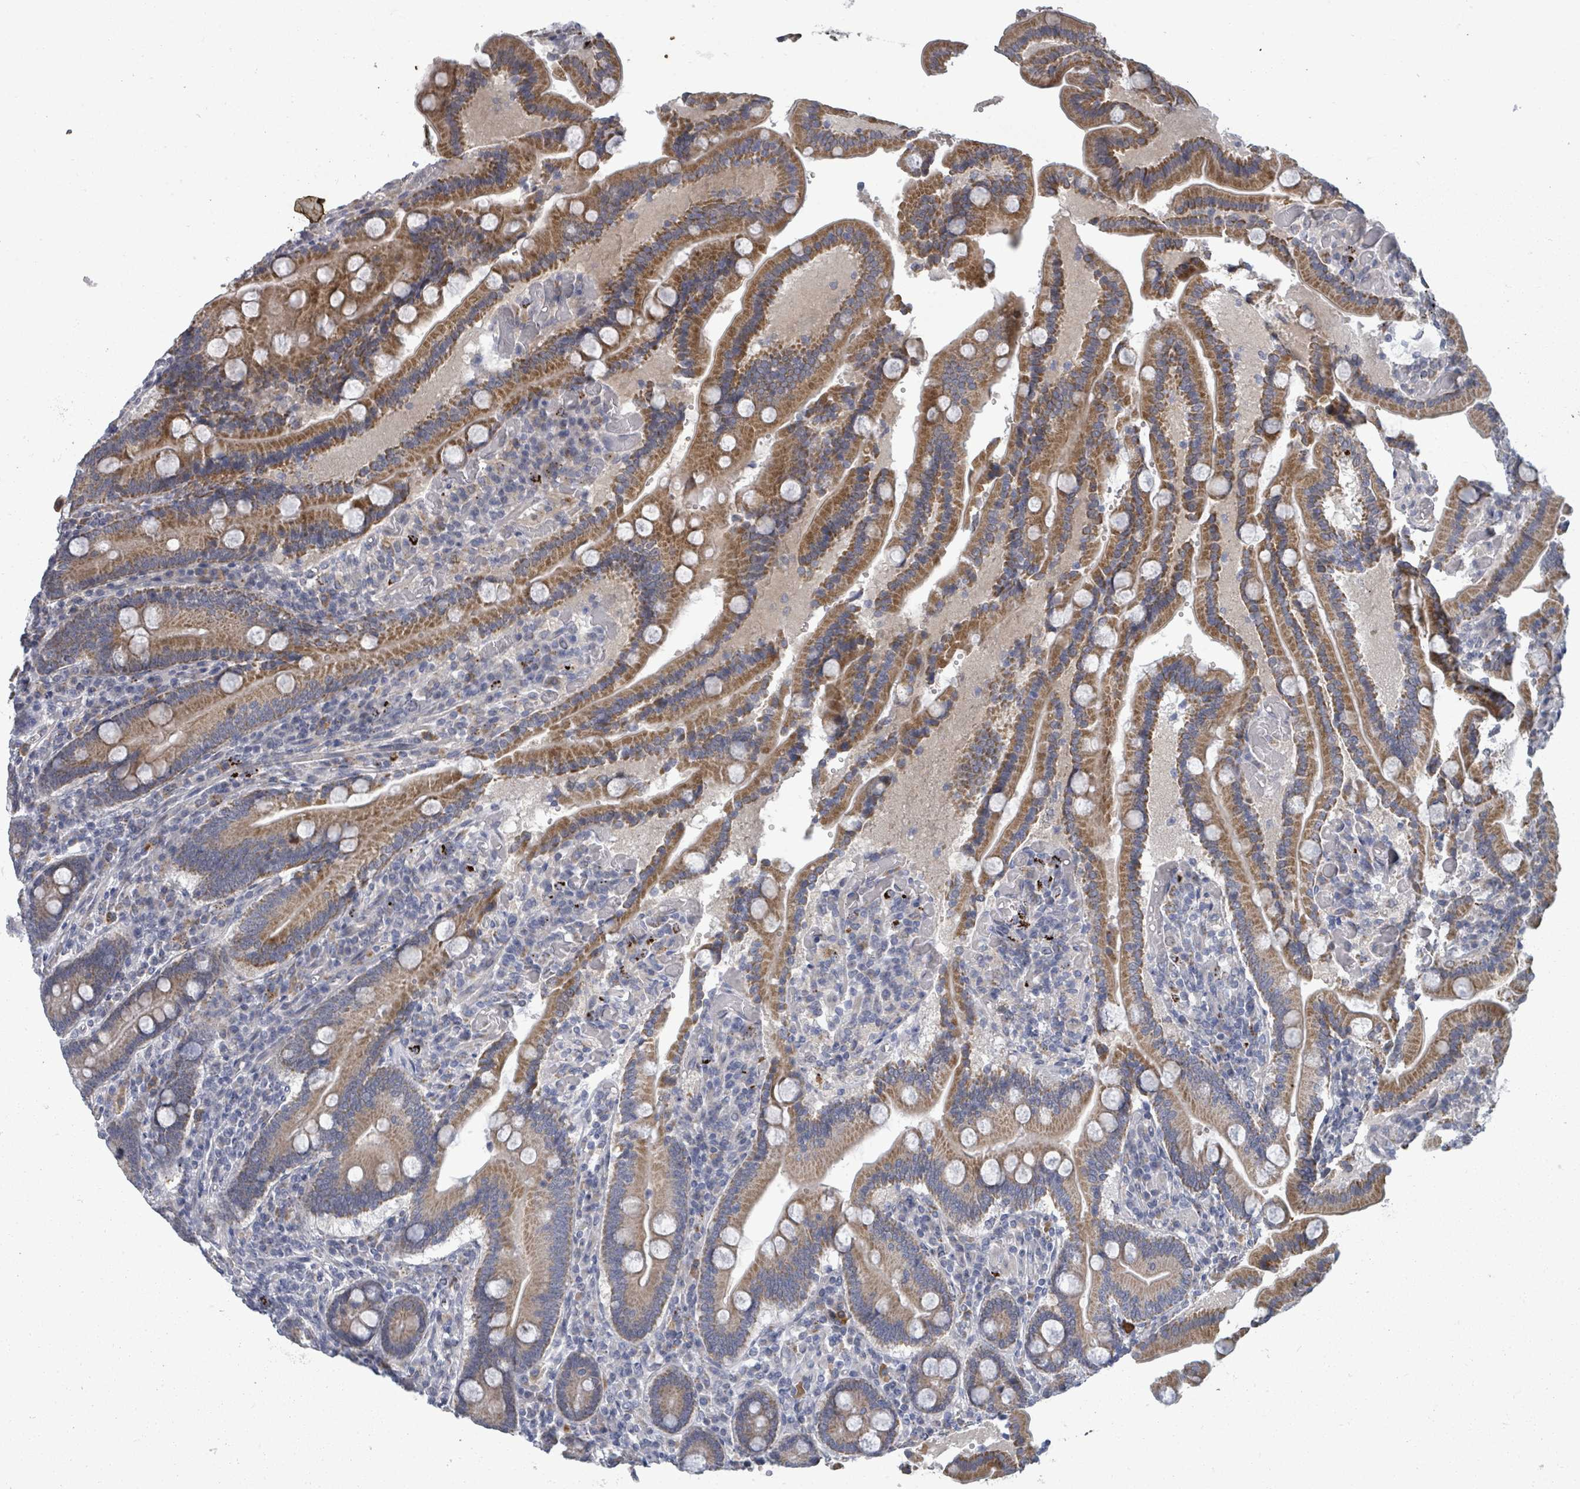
{"staining": {"intensity": "moderate", "quantity": ">75%", "location": "cytoplasmic/membranous"}, "tissue": "duodenum", "cell_type": "Glandular cells", "image_type": "normal", "snomed": [{"axis": "morphology", "description": "Normal tissue, NOS"}, {"axis": "topography", "description": "Duodenum"}], "caption": "This is an image of immunohistochemistry (IHC) staining of benign duodenum, which shows moderate expression in the cytoplasmic/membranous of glandular cells.", "gene": "ASB12", "patient": {"sex": "female", "age": 62}}